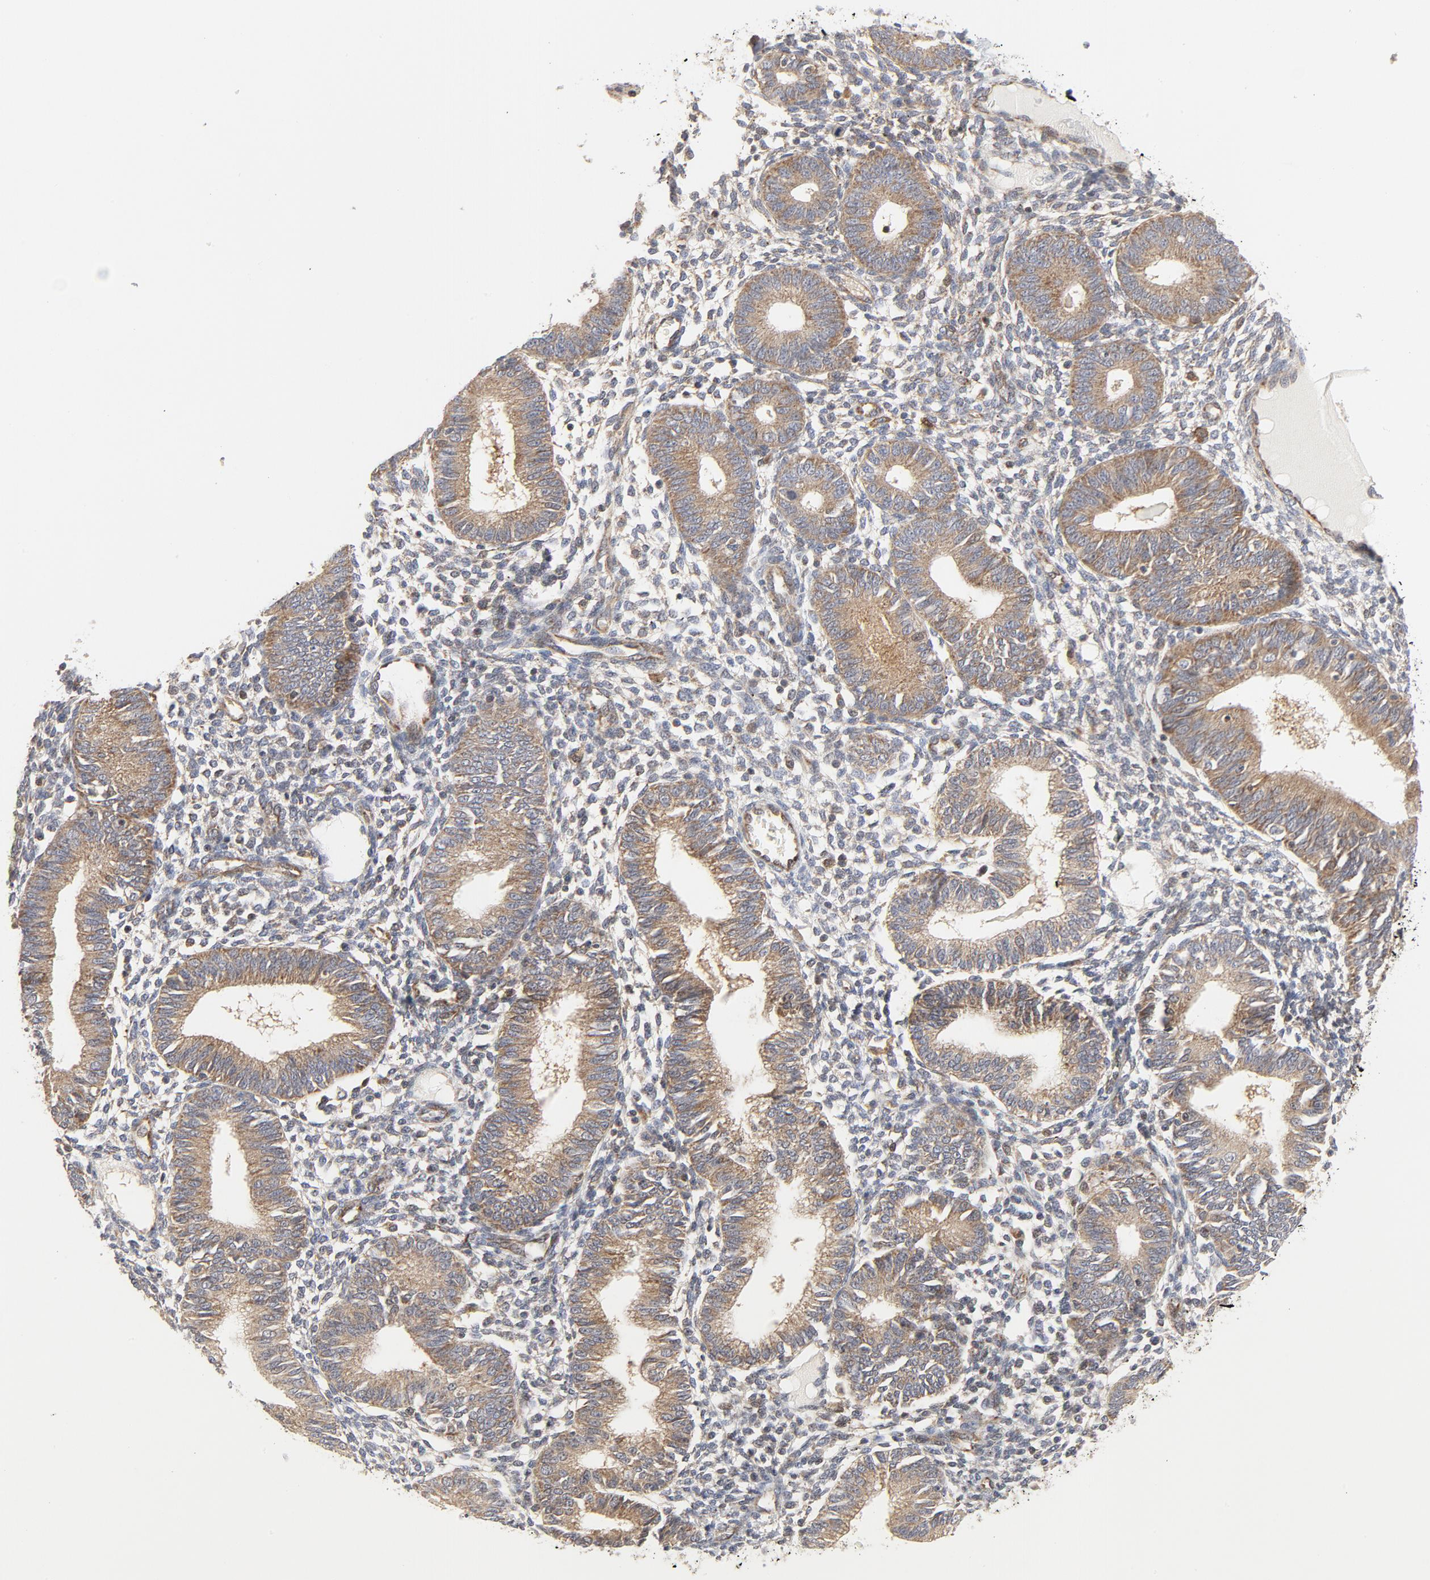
{"staining": {"intensity": "weak", "quantity": "25%-75%", "location": "cytoplasmic/membranous"}, "tissue": "endometrium", "cell_type": "Cells in endometrial stroma", "image_type": "normal", "snomed": [{"axis": "morphology", "description": "Normal tissue, NOS"}, {"axis": "topography", "description": "Endometrium"}], "caption": "This image displays immunohistochemistry staining of unremarkable human endometrium, with low weak cytoplasmic/membranous expression in approximately 25%-75% of cells in endometrial stroma.", "gene": "RAPGEF4", "patient": {"sex": "female", "age": 61}}